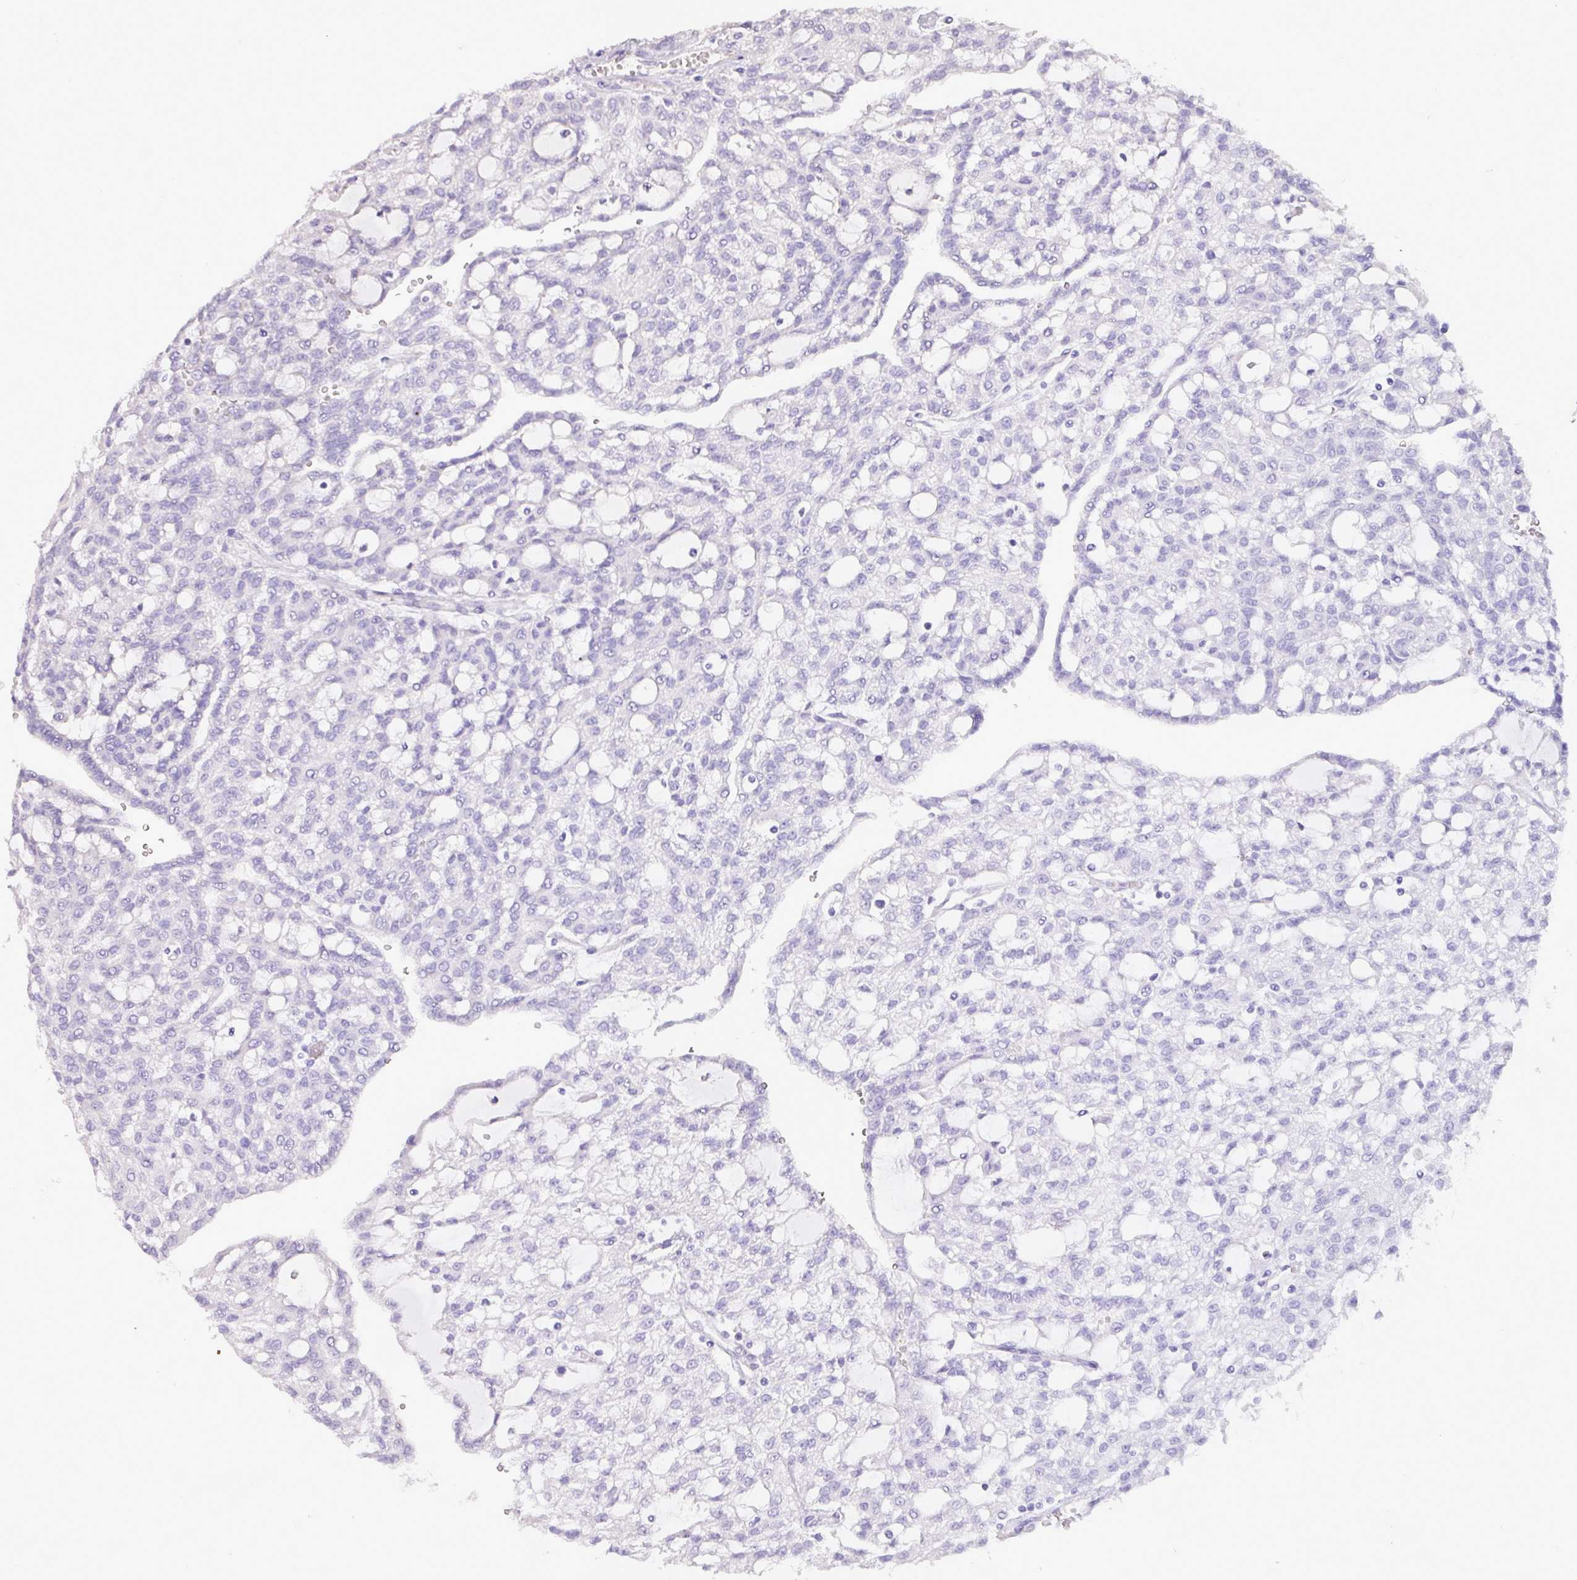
{"staining": {"intensity": "negative", "quantity": "none", "location": "none"}, "tissue": "renal cancer", "cell_type": "Tumor cells", "image_type": "cancer", "snomed": [{"axis": "morphology", "description": "Adenocarcinoma, NOS"}, {"axis": "topography", "description": "Kidney"}], "caption": "Tumor cells are negative for brown protein staining in renal adenocarcinoma. (DAB (3,3'-diaminobenzidine) immunohistochemistry (IHC) visualized using brightfield microscopy, high magnification).", "gene": "BRINP2", "patient": {"sex": "male", "age": 63}}